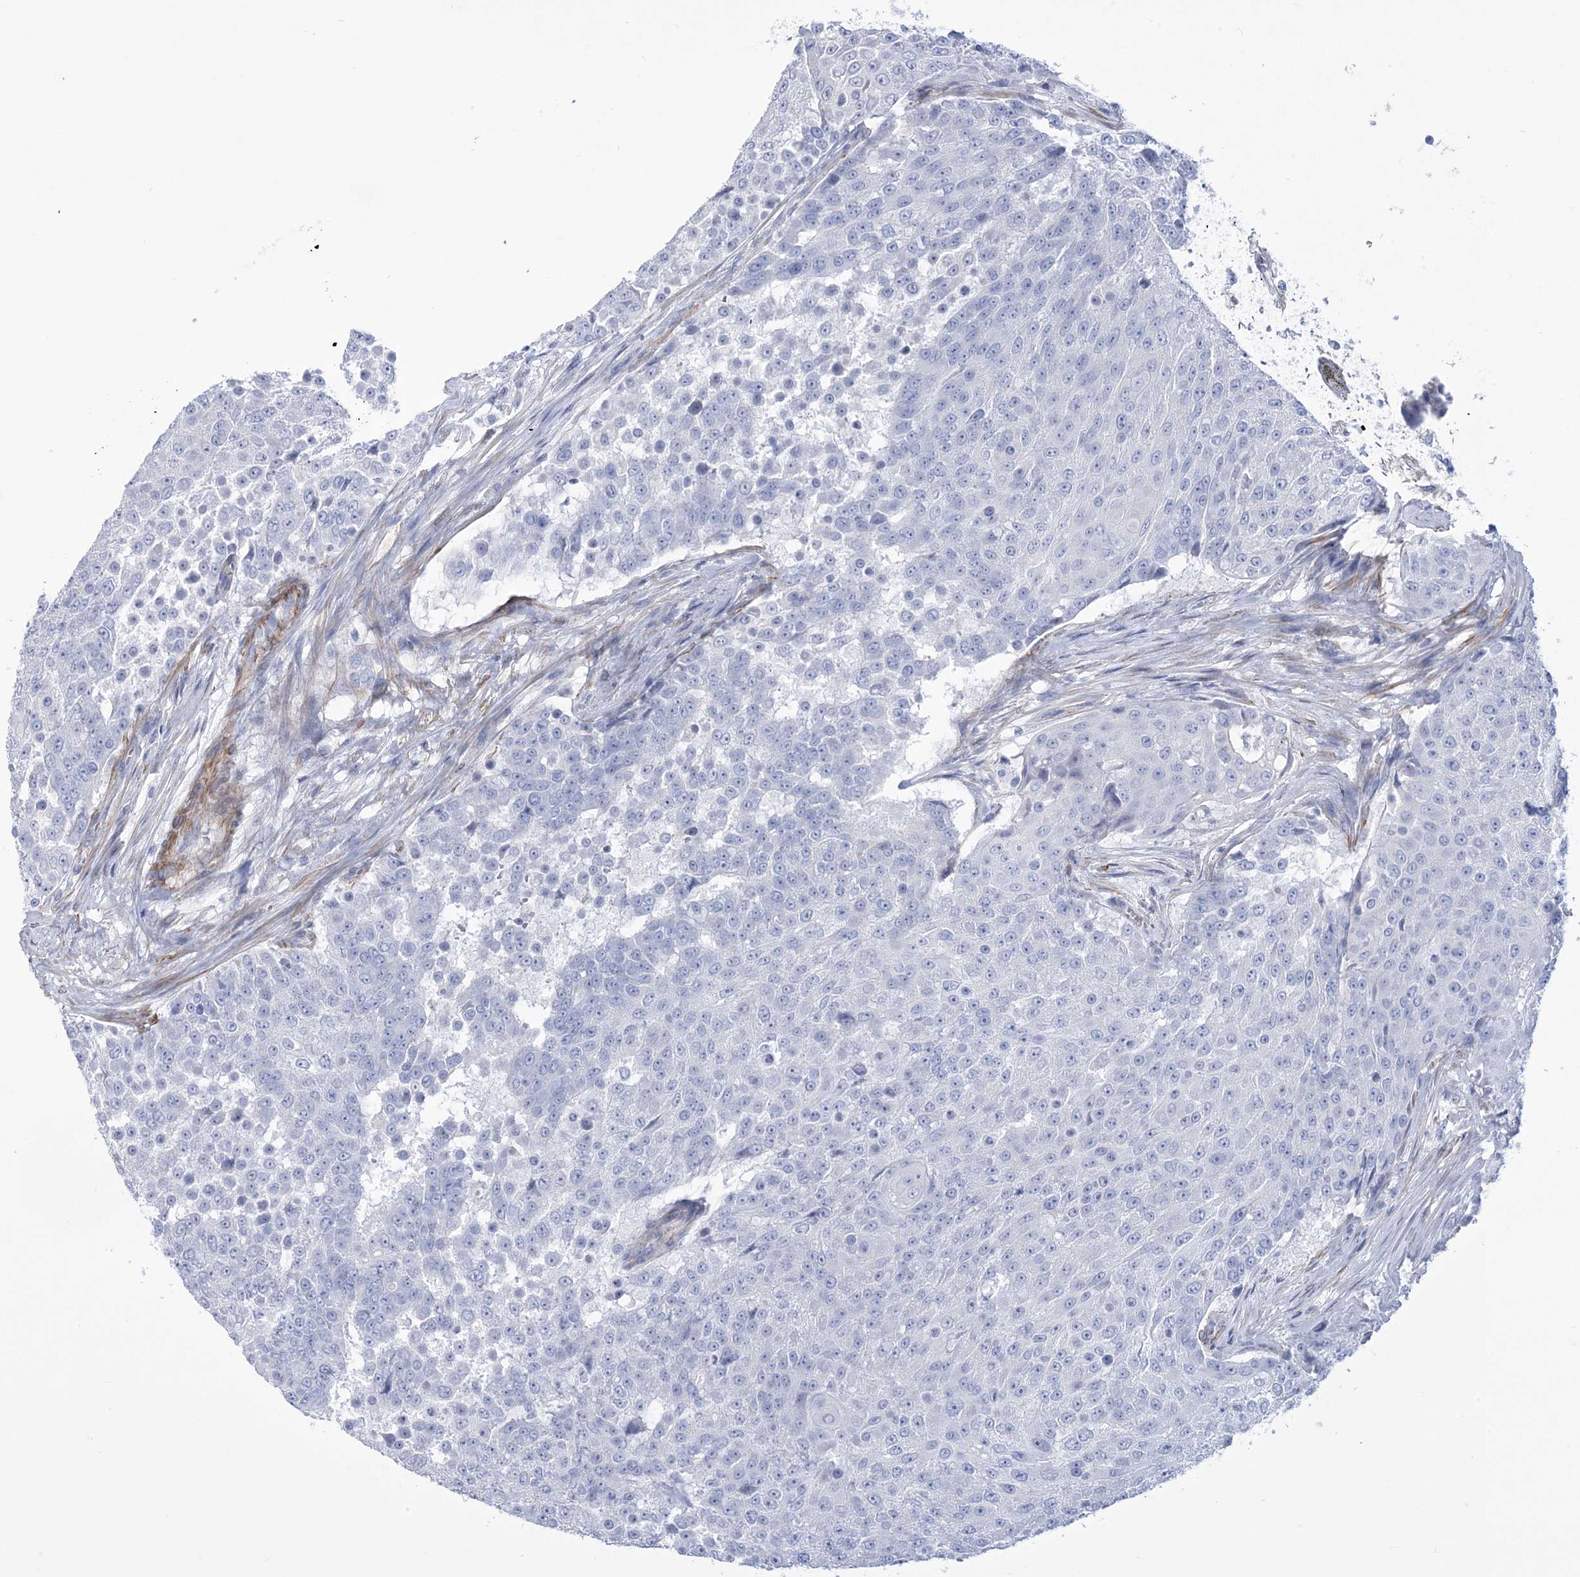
{"staining": {"intensity": "negative", "quantity": "none", "location": "none"}, "tissue": "urothelial cancer", "cell_type": "Tumor cells", "image_type": "cancer", "snomed": [{"axis": "morphology", "description": "Urothelial carcinoma, High grade"}, {"axis": "topography", "description": "Urinary bladder"}], "caption": "High-grade urothelial carcinoma stained for a protein using immunohistochemistry shows no positivity tumor cells.", "gene": "WDR74", "patient": {"sex": "female", "age": 63}}